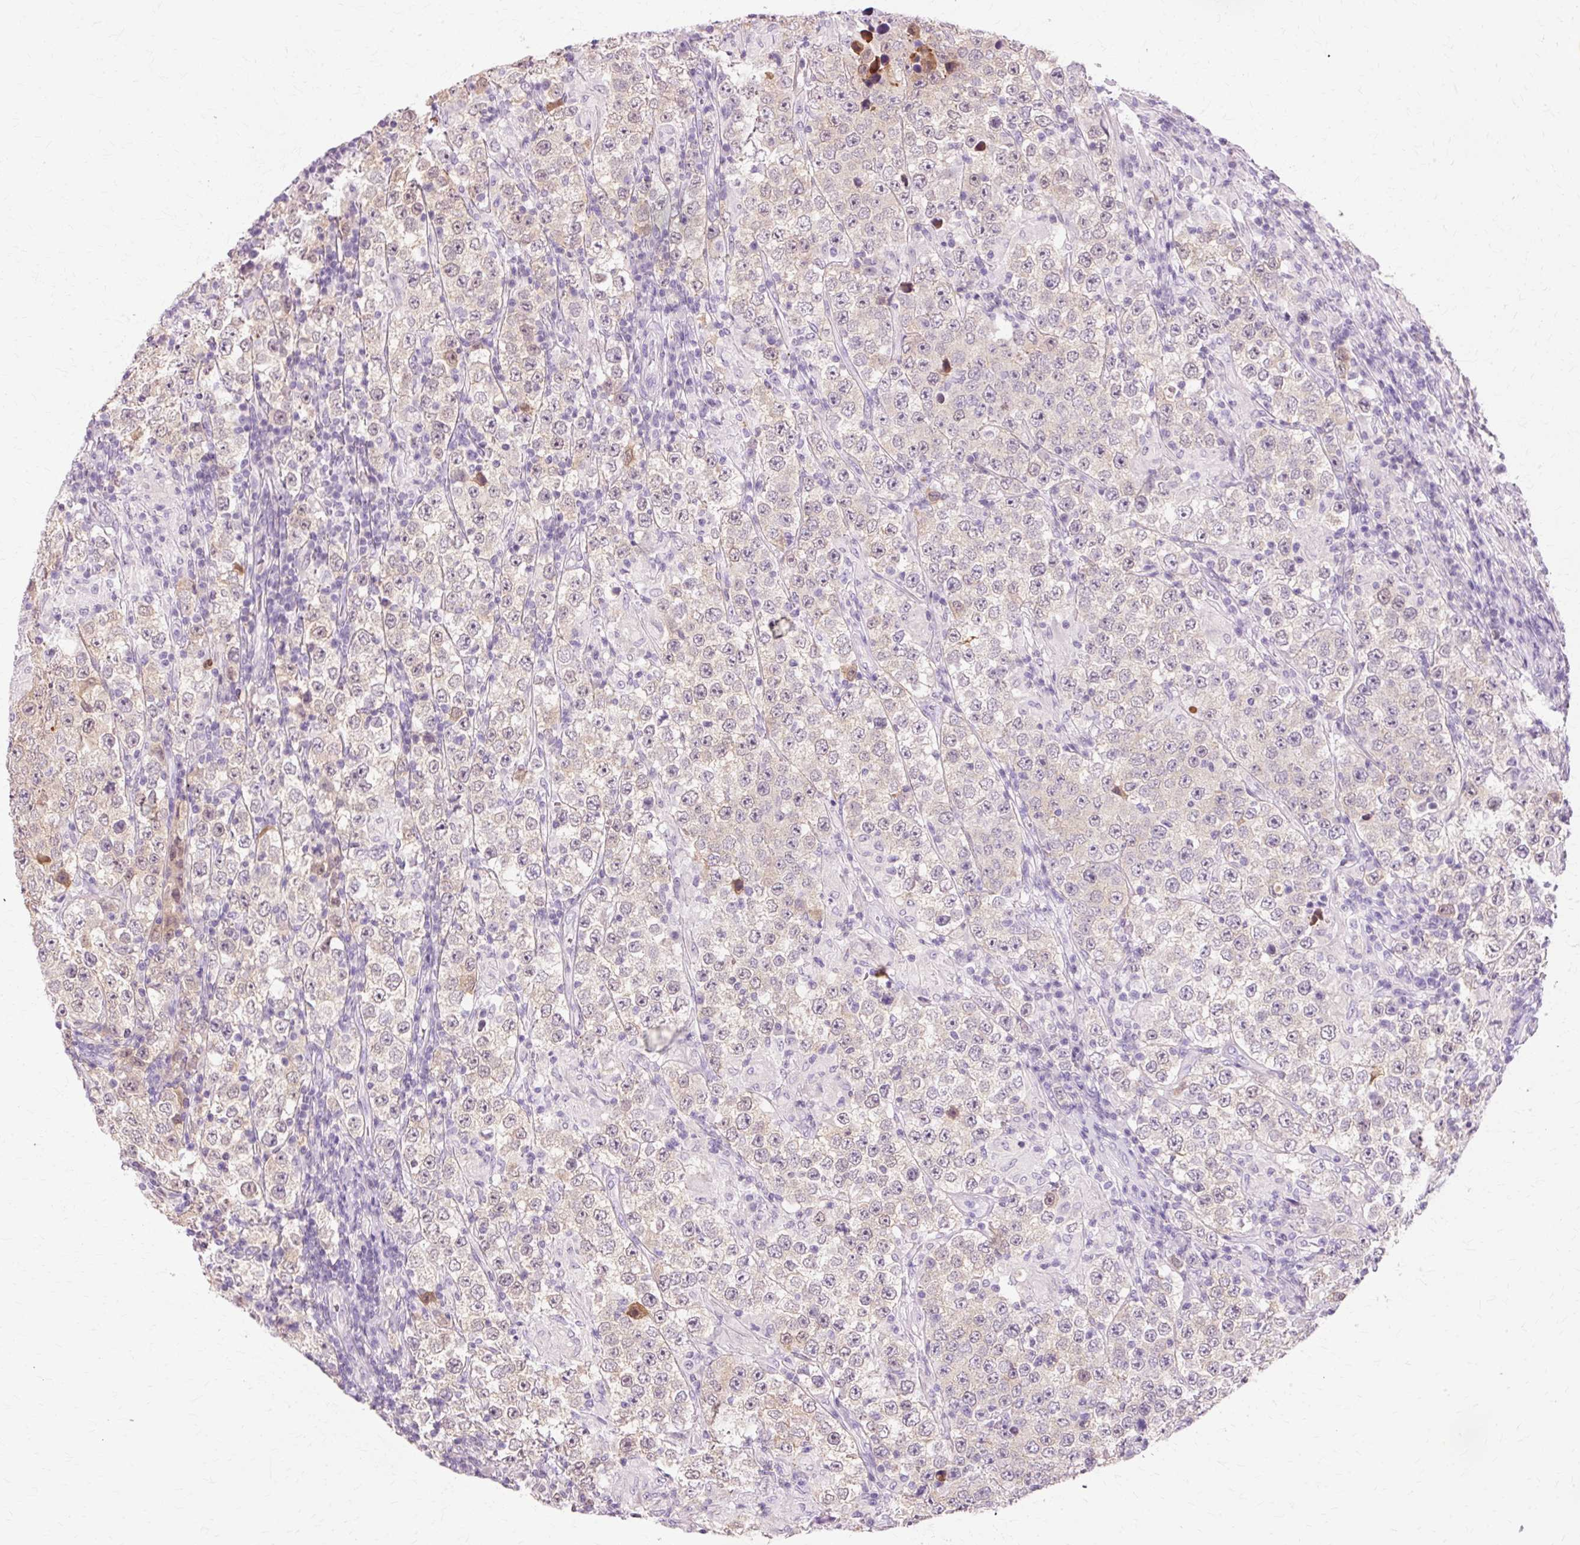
{"staining": {"intensity": "negative", "quantity": "none", "location": "none"}, "tissue": "testis cancer", "cell_type": "Tumor cells", "image_type": "cancer", "snomed": [{"axis": "morphology", "description": "Normal tissue, NOS"}, {"axis": "morphology", "description": "Urothelial carcinoma, High grade"}, {"axis": "morphology", "description": "Seminoma, NOS"}, {"axis": "morphology", "description": "Carcinoma, Embryonal, NOS"}, {"axis": "topography", "description": "Urinary bladder"}, {"axis": "topography", "description": "Testis"}], "caption": "Immunohistochemistry micrograph of human testis embryonal carcinoma stained for a protein (brown), which demonstrates no positivity in tumor cells.", "gene": "VN1R2", "patient": {"sex": "male", "age": 41}}